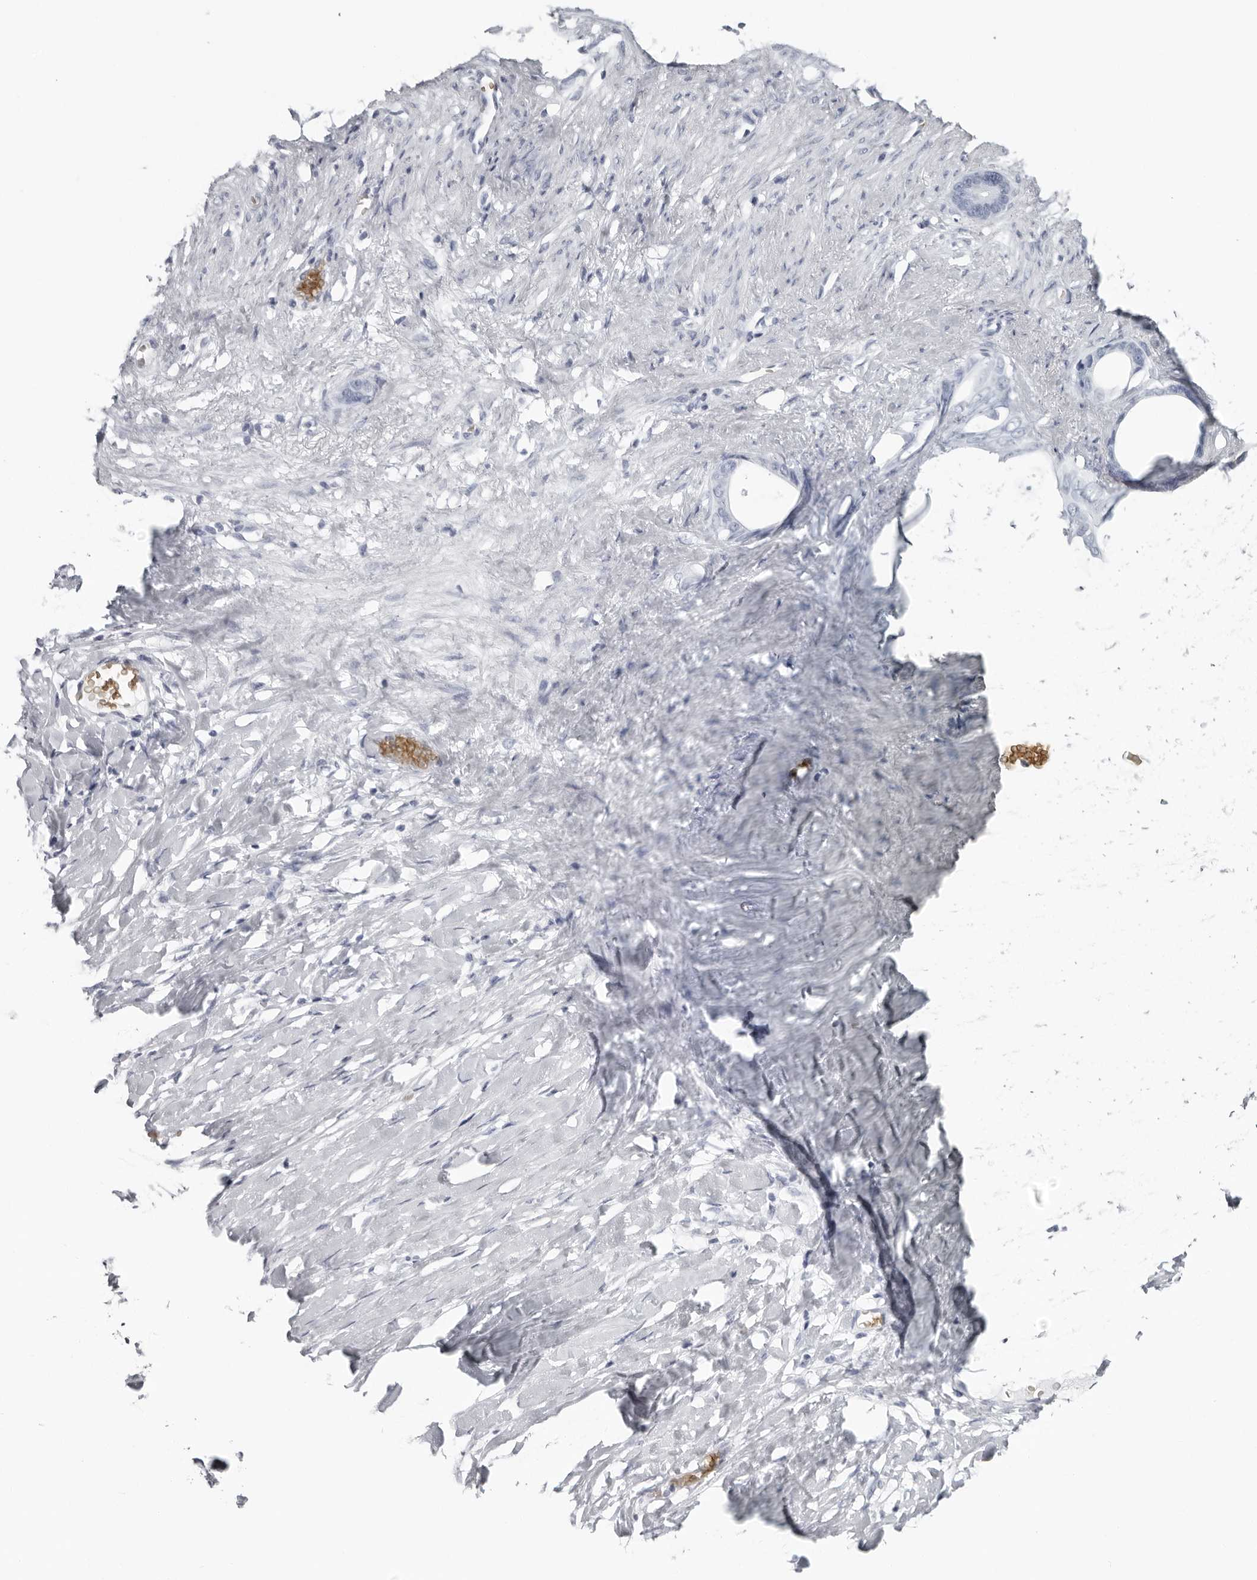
{"staining": {"intensity": "negative", "quantity": "none", "location": "none"}, "tissue": "stomach cancer", "cell_type": "Tumor cells", "image_type": "cancer", "snomed": [{"axis": "morphology", "description": "Adenocarcinoma, NOS"}, {"axis": "topography", "description": "Stomach"}], "caption": "Stomach cancer (adenocarcinoma) stained for a protein using immunohistochemistry (IHC) exhibits no positivity tumor cells.", "gene": "EPB41", "patient": {"sex": "female", "age": 75}}